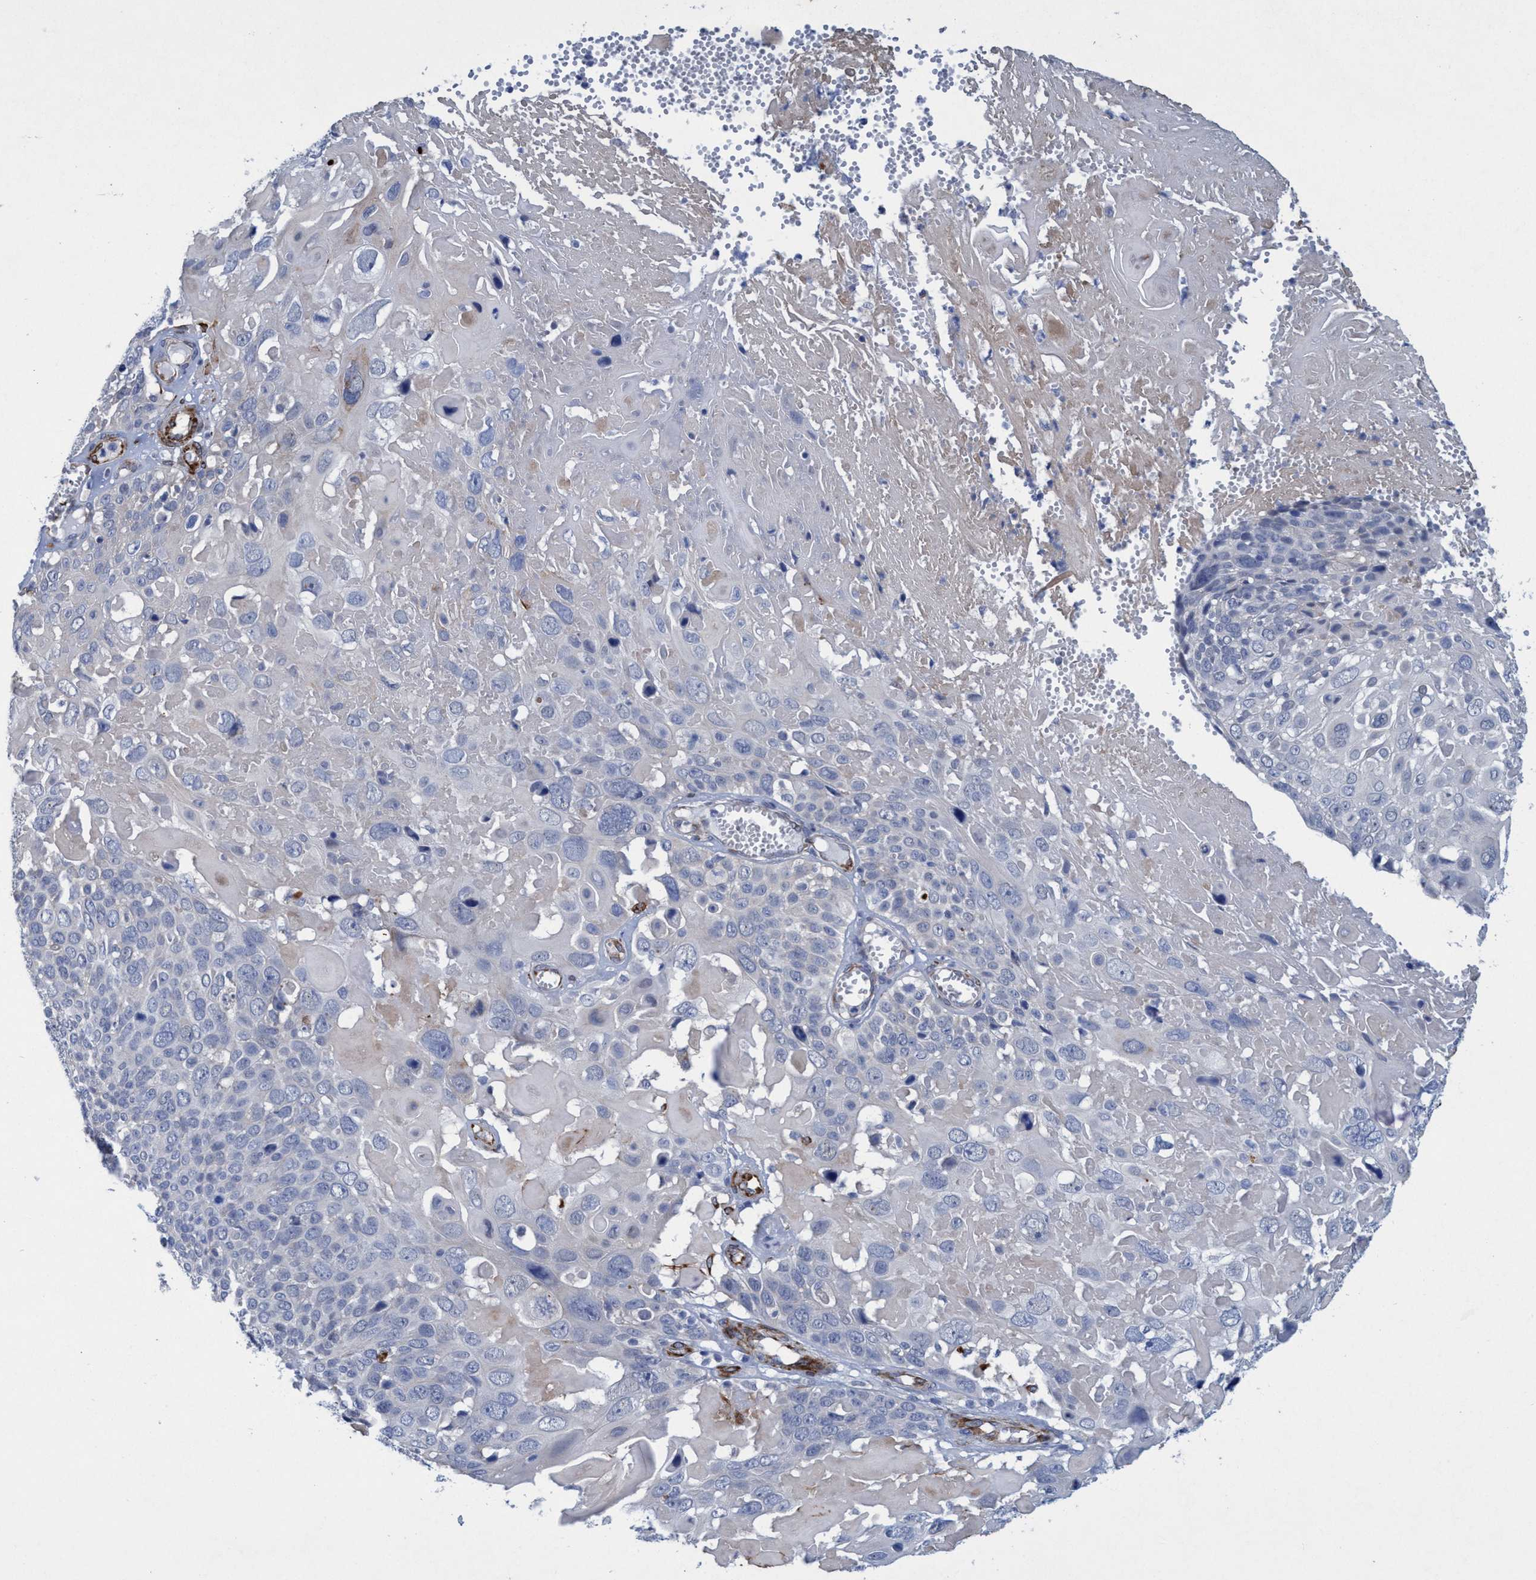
{"staining": {"intensity": "negative", "quantity": "none", "location": "none"}, "tissue": "cervical cancer", "cell_type": "Tumor cells", "image_type": "cancer", "snomed": [{"axis": "morphology", "description": "Squamous cell carcinoma, NOS"}, {"axis": "topography", "description": "Cervix"}], "caption": "IHC histopathology image of neoplastic tissue: squamous cell carcinoma (cervical) stained with DAB (3,3'-diaminobenzidine) exhibits no significant protein positivity in tumor cells. (Immunohistochemistry (ihc), brightfield microscopy, high magnification).", "gene": "SLC43A2", "patient": {"sex": "female", "age": 74}}